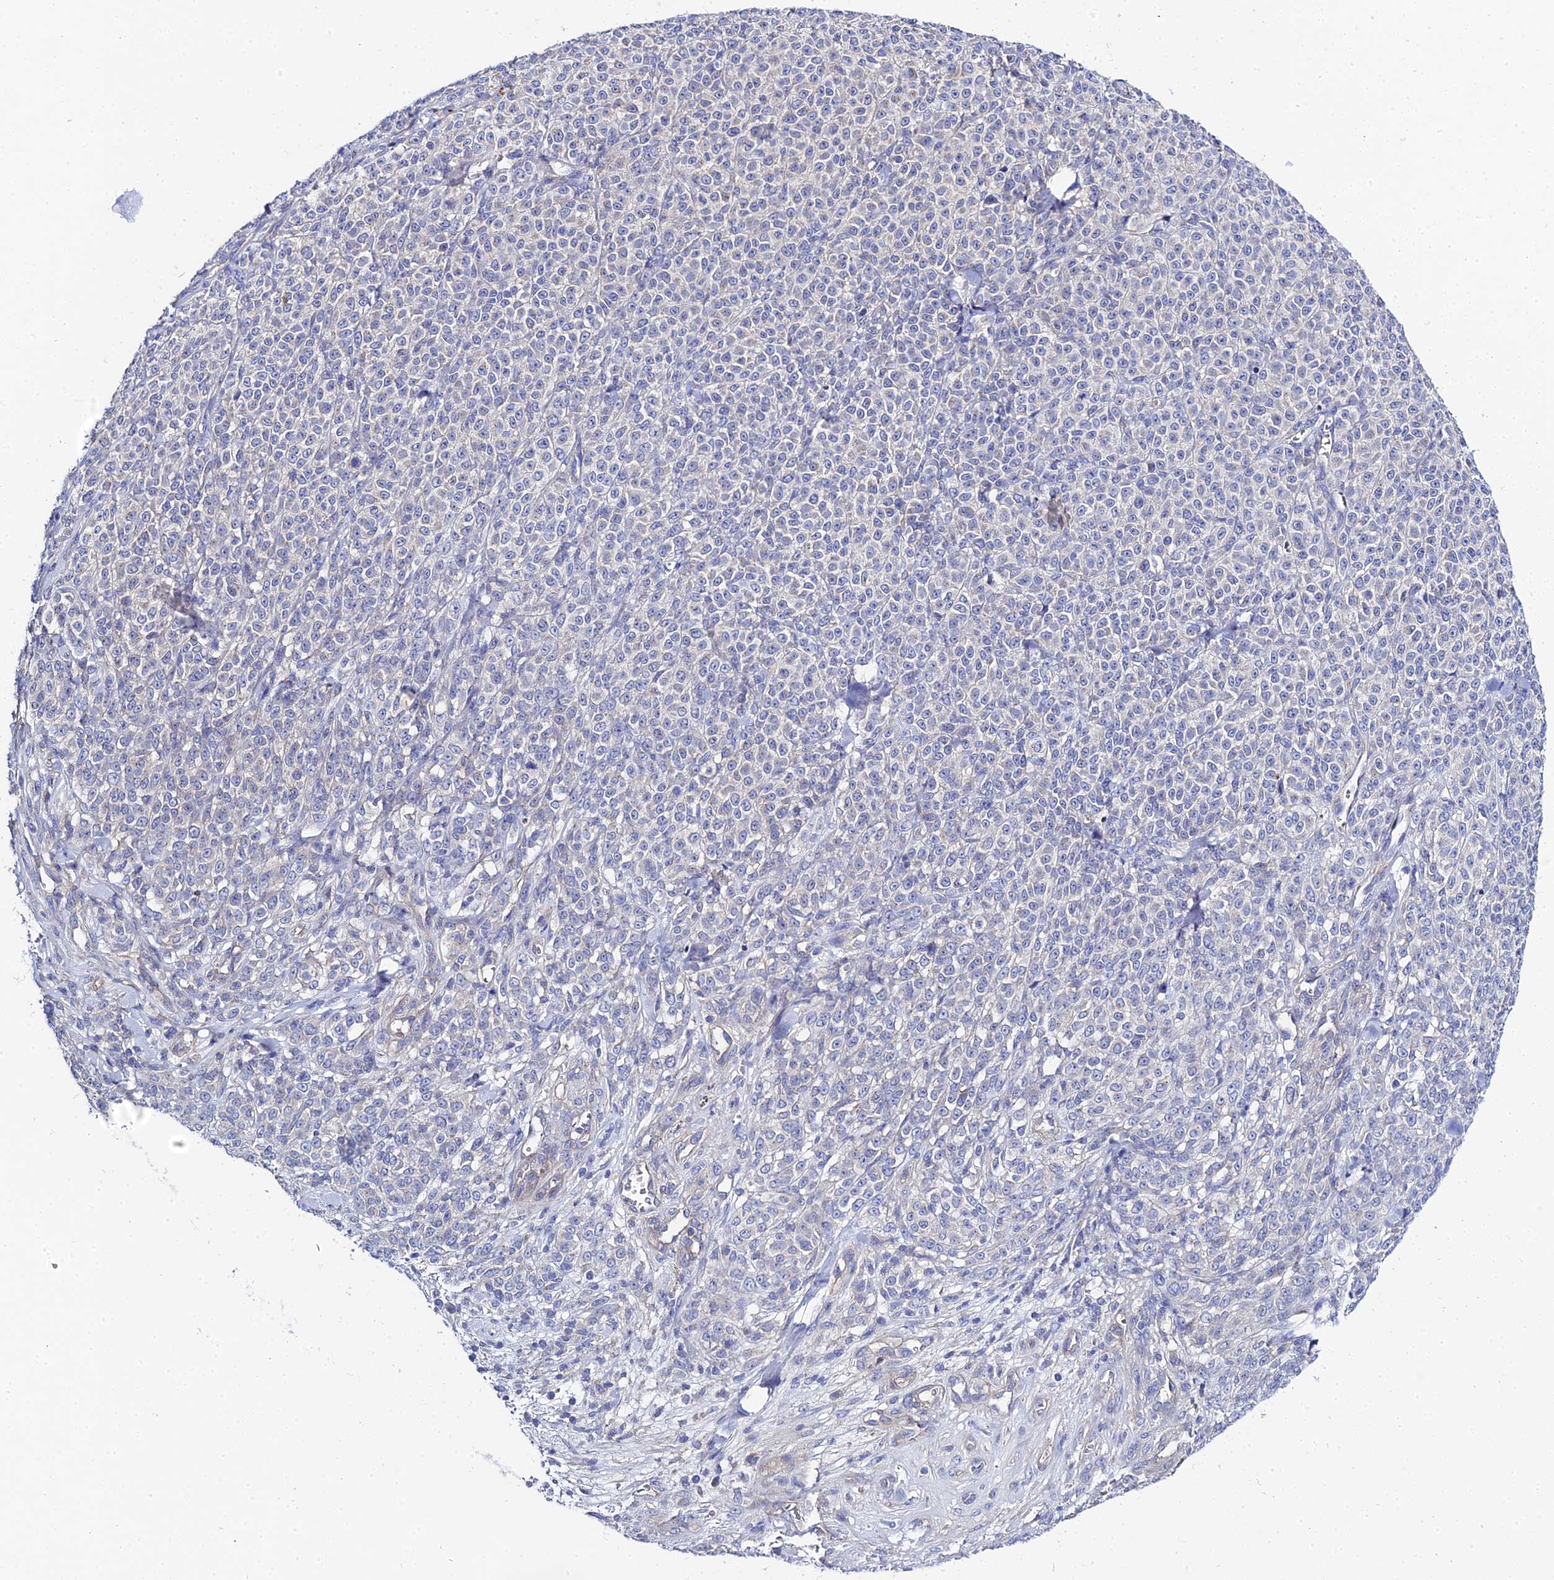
{"staining": {"intensity": "negative", "quantity": "none", "location": "none"}, "tissue": "melanoma", "cell_type": "Tumor cells", "image_type": "cancer", "snomed": [{"axis": "morphology", "description": "Normal tissue, NOS"}, {"axis": "morphology", "description": "Malignant melanoma, NOS"}, {"axis": "topography", "description": "Skin"}], "caption": "The histopathology image exhibits no significant staining in tumor cells of malignant melanoma.", "gene": "APOBEC3H", "patient": {"sex": "female", "age": 34}}